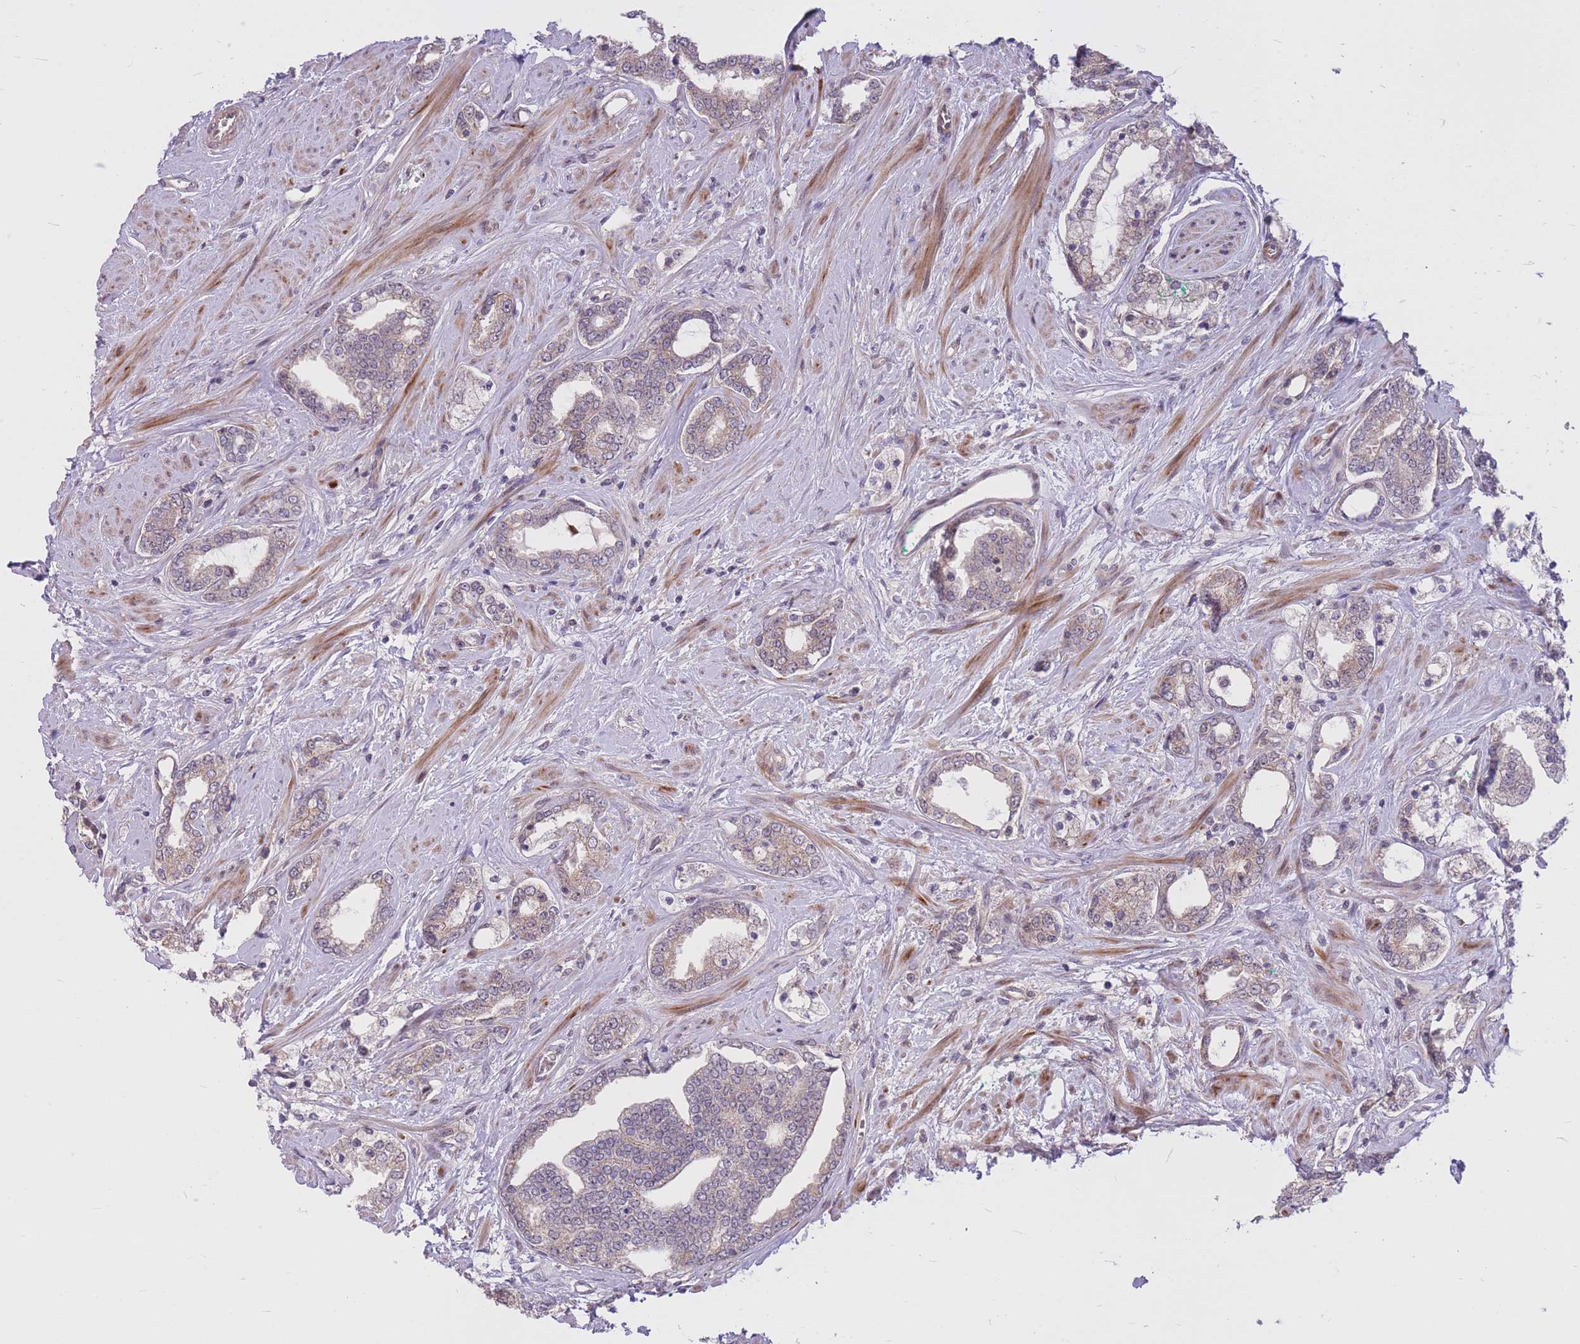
{"staining": {"intensity": "negative", "quantity": "none", "location": "none"}, "tissue": "prostate cancer", "cell_type": "Tumor cells", "image_type": "cancer", "snomed": [{"axis": "morphology", "description": "Adenocarcinoma, High grade"}, {"axis": "topography", "description": "Prostate"}], "caption": "Tumor cells are negative for brown protein staining in prostate cancer.", "gene": "TCF20", "patient": {"sex": "male", "age": 64}}